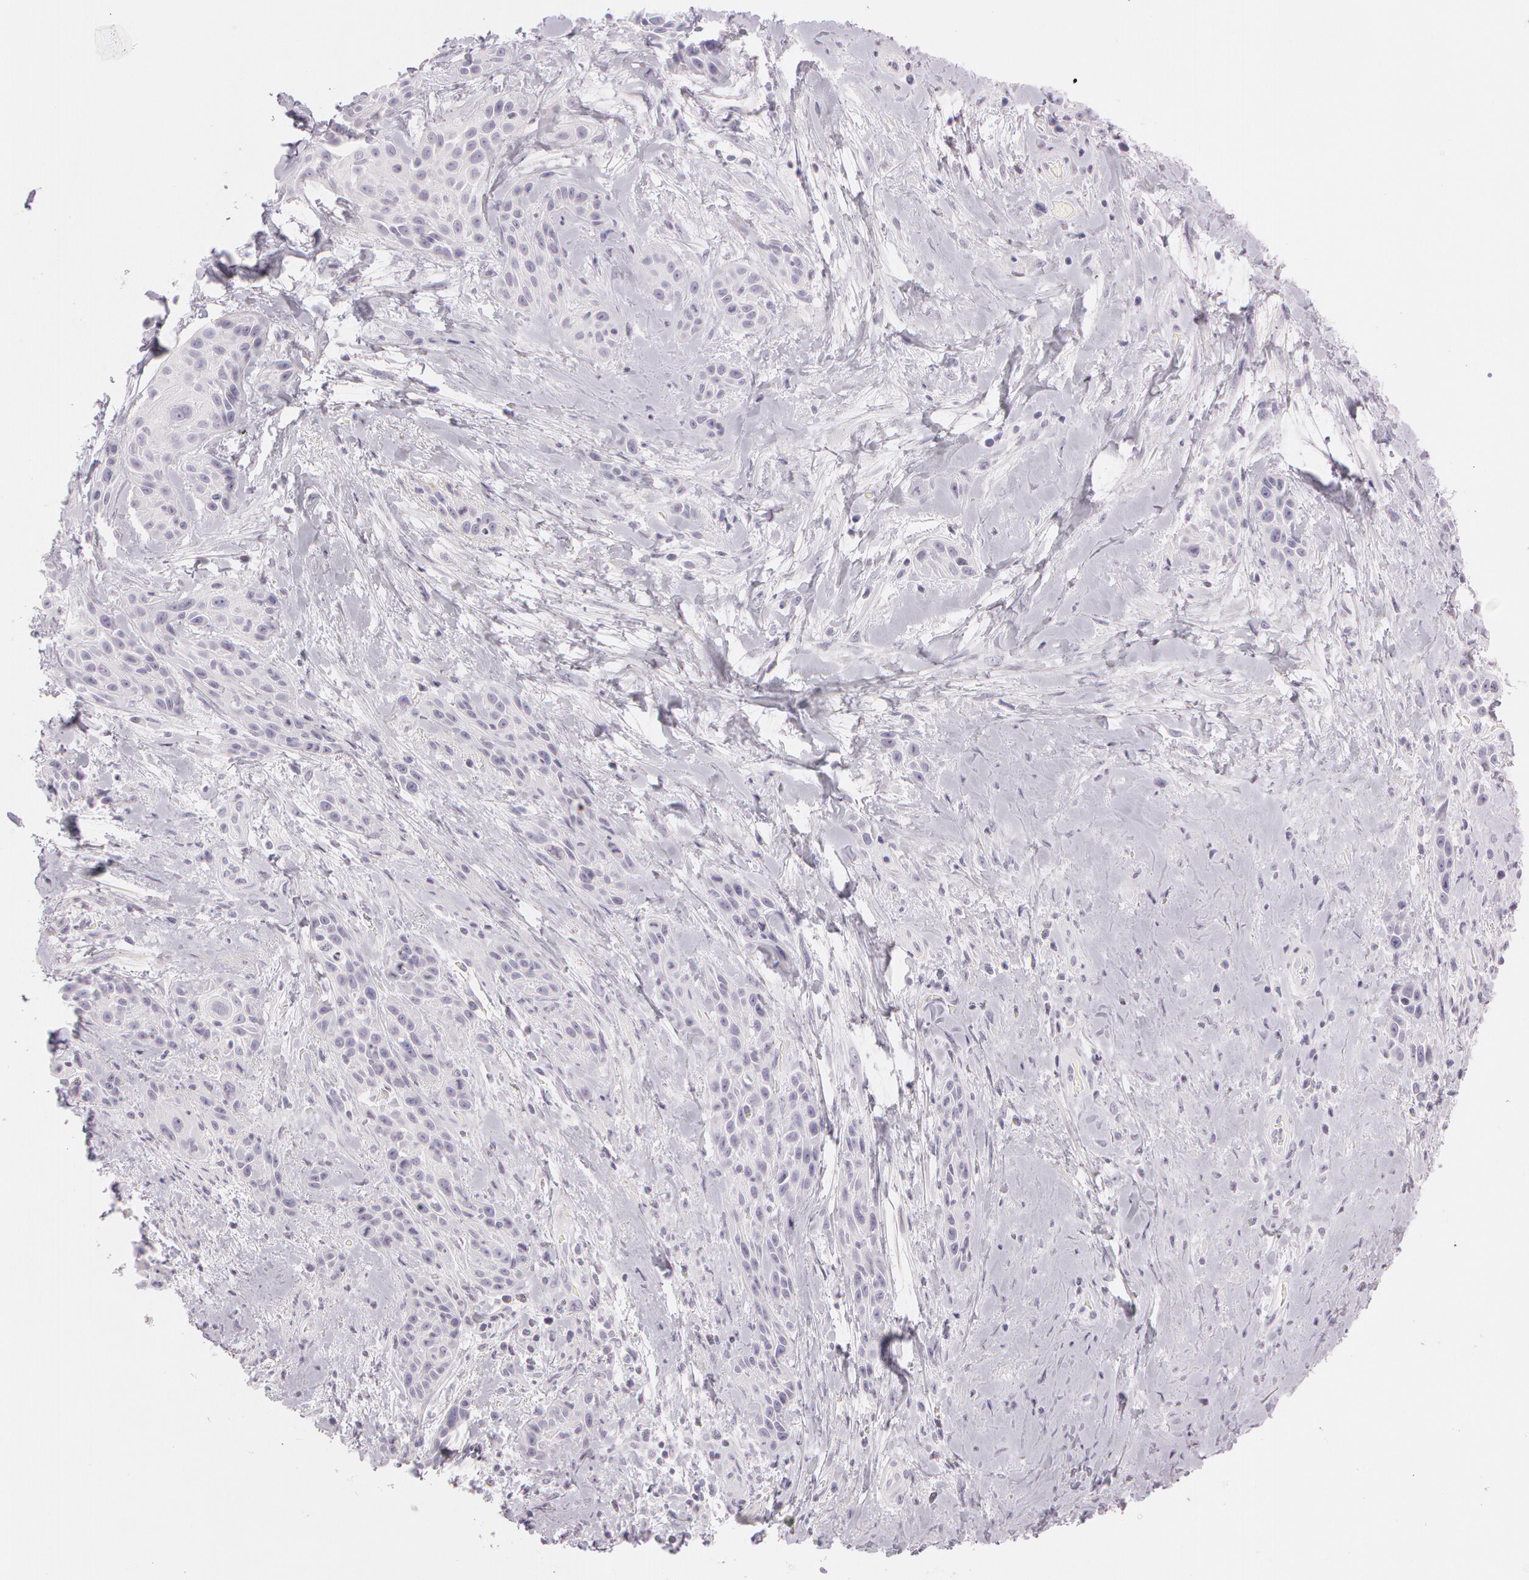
{"staining": {"intensity": "negative", "quantity": "none", "location": "none"}, "tissue": "skin cancer", "cell_type": "Tumor cells", "image_type": "cancer", "snomed": [{"axis": "morphology", "description": "Squamous cell carcinoma, NOS"}, {"axis": "topography", "description": "Skin"}, {"axis": "topography", "description": "Anal"}], "caption": "The image reveals no staining of tumor cells in squamous cell carcinoma (skin).", "gene": "OTC", "patient": {"sex": "male", "age": 64}}